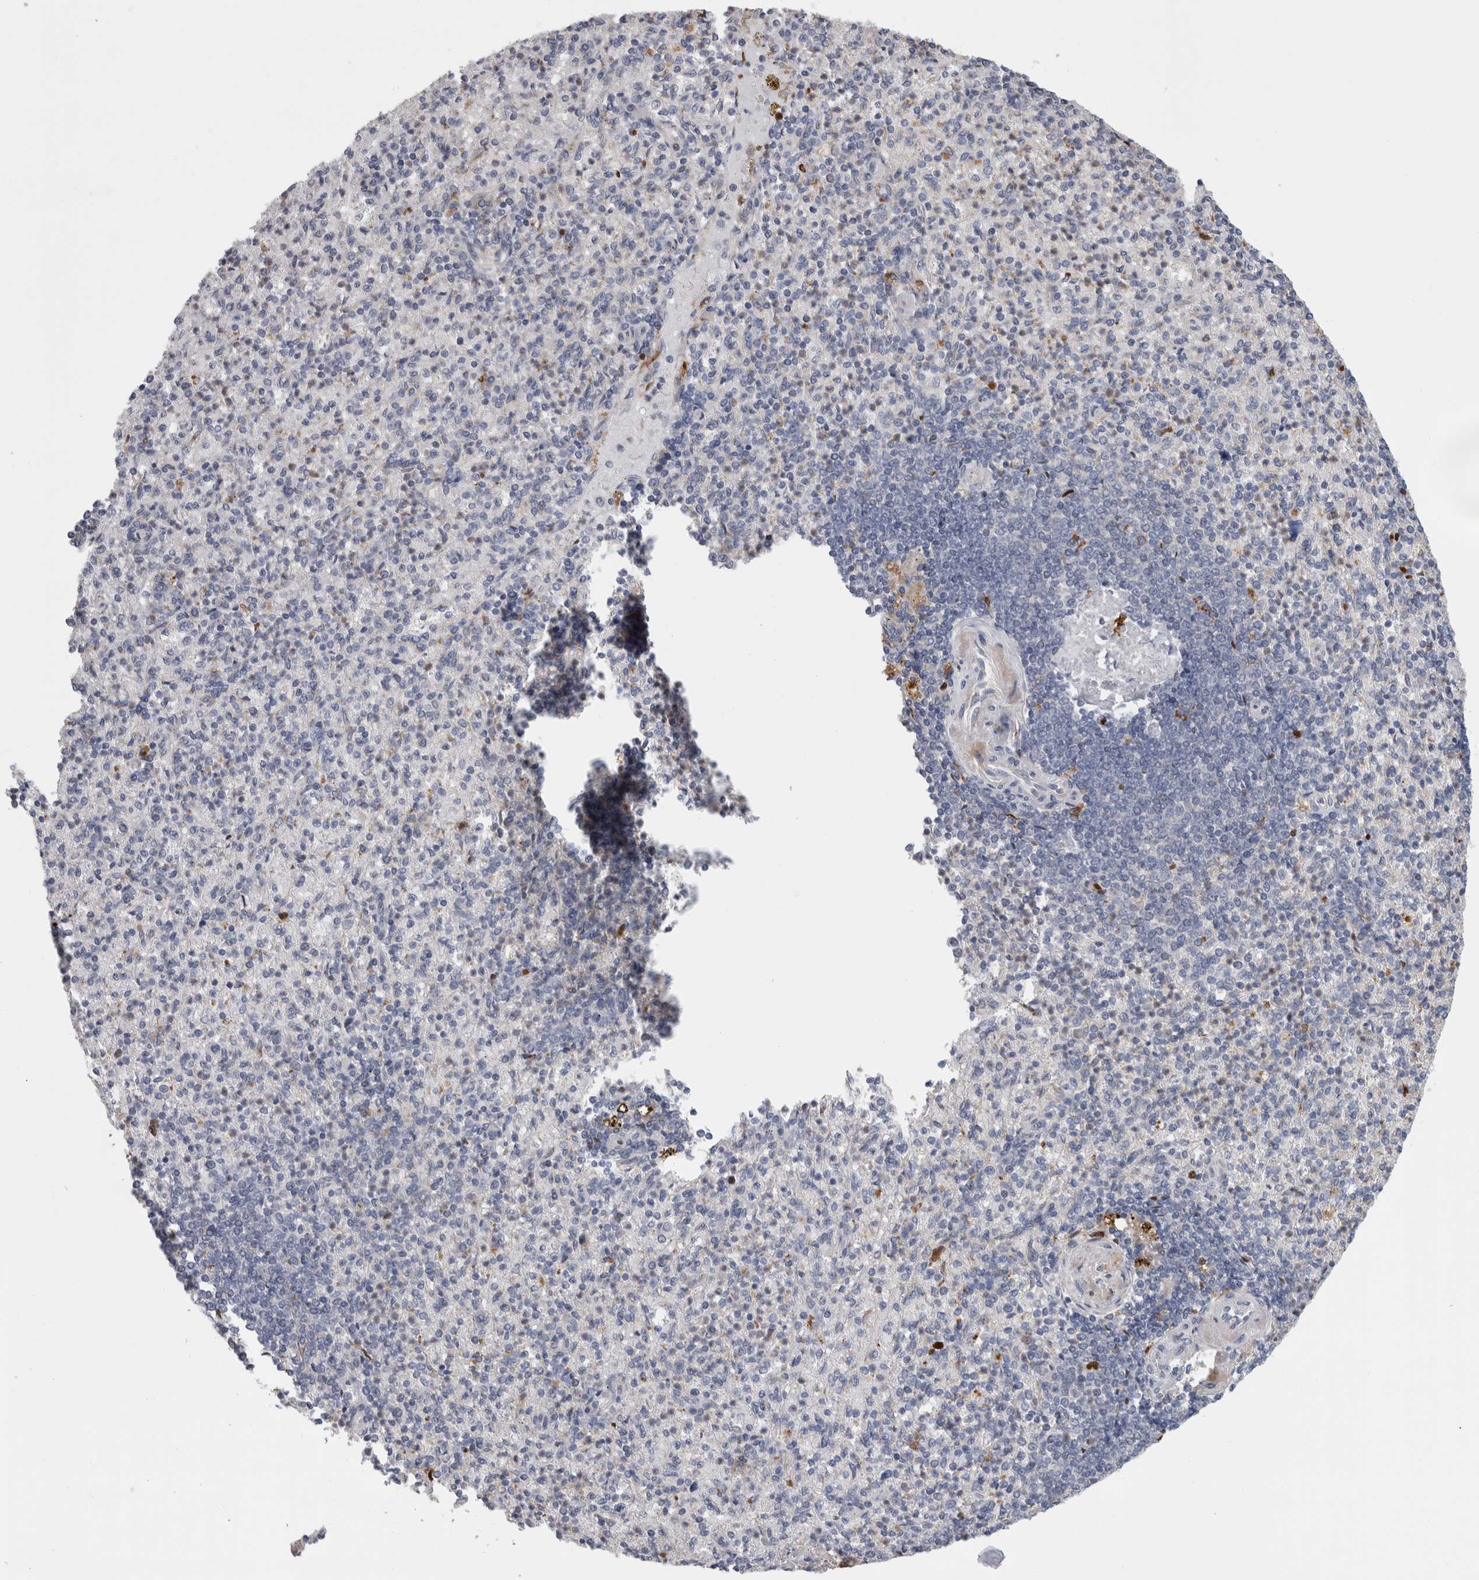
{"staining": {"intensity": "negative", "quantity": "none", "location": "none"}, "tissue": "spleen", "cell_type": "Cells in red pulp", "image_type": "normal", "snomed": [{"axis": "morphology", "description": "Normal tissue, NOS"}, {"axis": "topography", "description": "Spleen"}], "caption": "Protein analysis of benign spleen reveals no significant staining in cells in red pulp. Nuclei are stained in blue.", "gene": "ATXN2", "patient": {"sex": "female", "age": 74}}